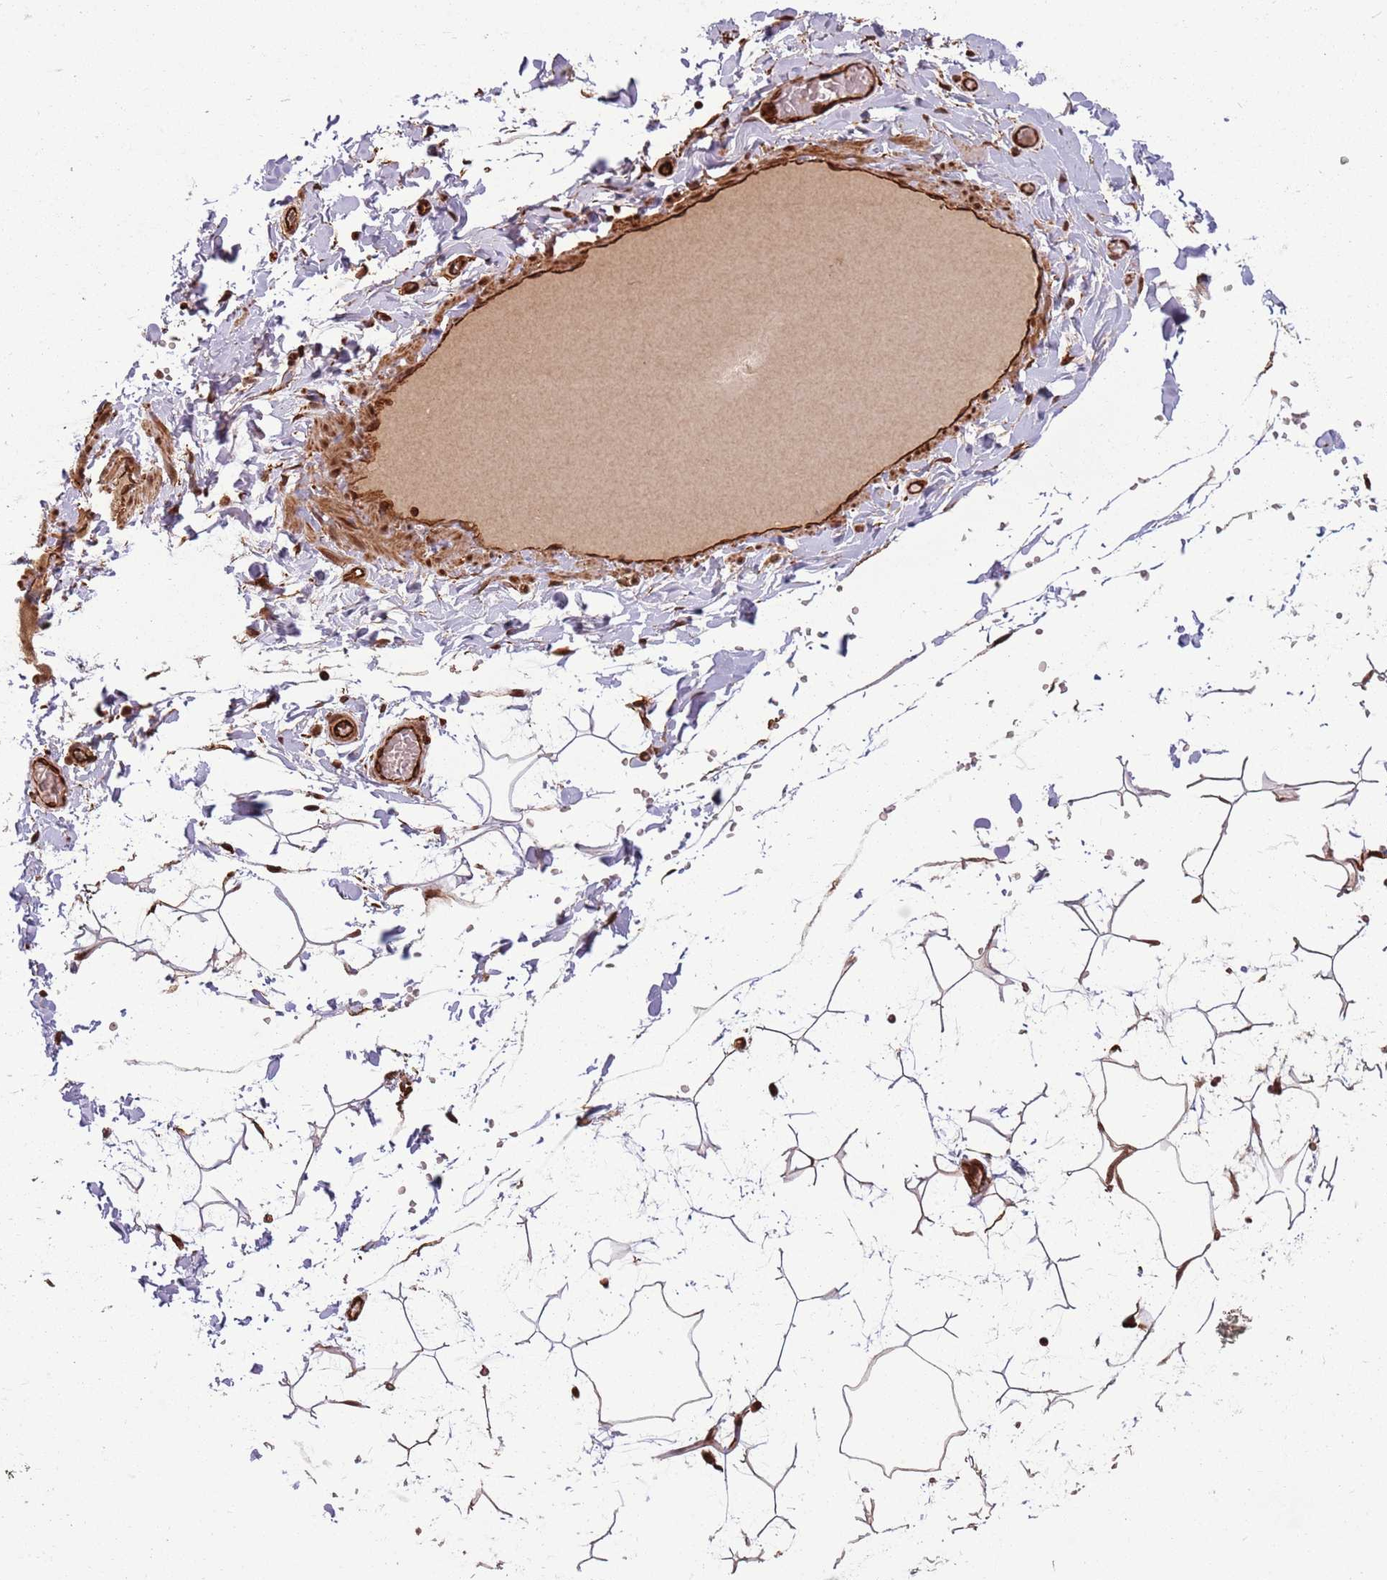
{"staining": {"intensity": "negative", "quantity": "none", "location": "none"}, "tissue": "adipose tissue", "cell_type": "Adipocytes", "image_type": "normal", "snomed": [{"axis": "morphology", "description": "Normal tissue, NOS"}, {"axis": "topography", "description": "Gallbladder"}, {"axis": "topography", "description": "Peripheral nerve tissue"}], "caption": "This is an IHC photomicrograph of benign human adipose tissue. There is no staining in adipocytes.", "gene": "ADAMTS3", "patient": {"sex": "male", "age": 38}}